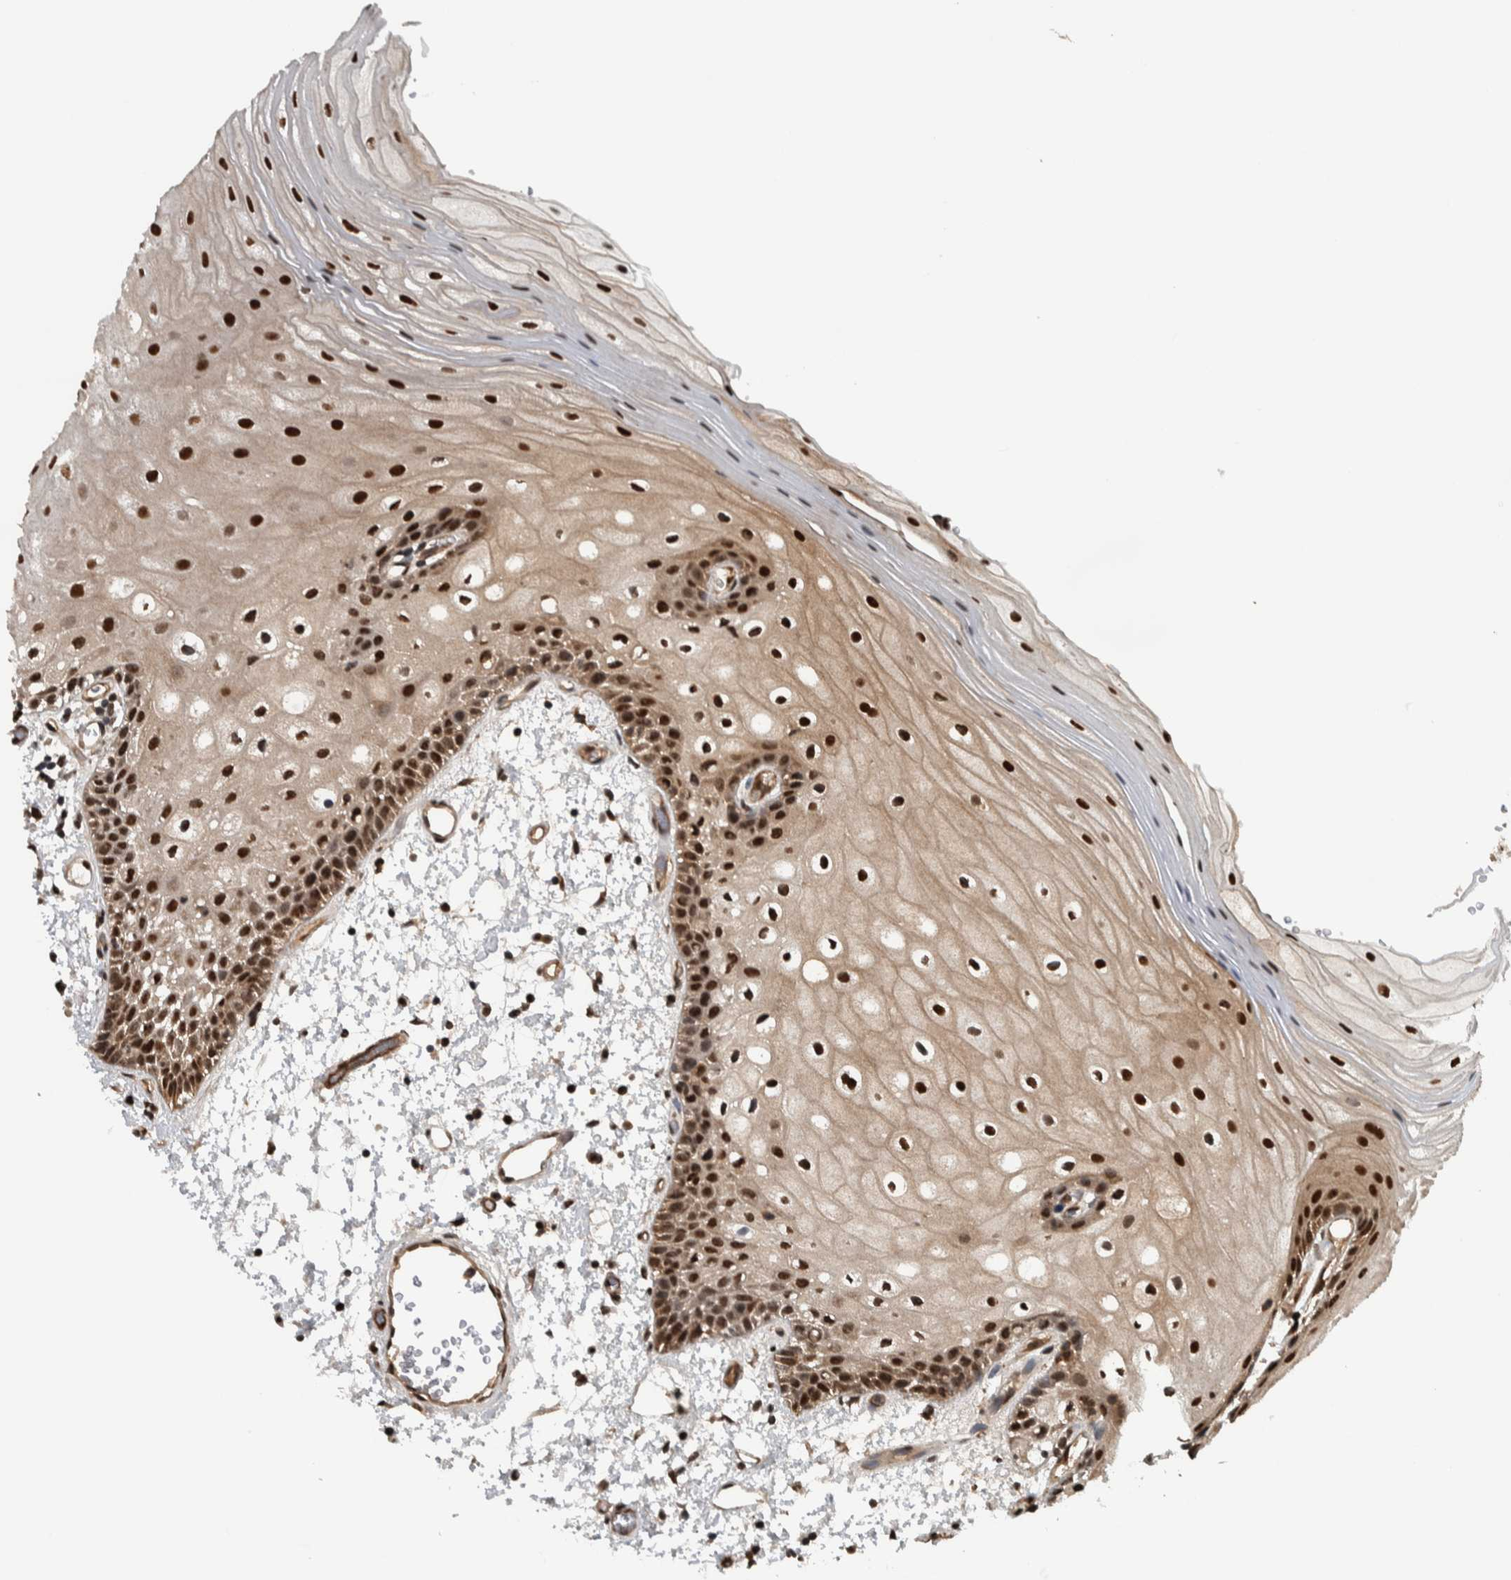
{"staining": {"intensity": "strong", "quantity": ">75%", "location": "nuclear"}, "tissue": "oral mucosa", "cell_type": "Squamous epithelial cells", "image_type": "normal", "snomed": [{"axis": "morphology", "description": "Normal tissue, NOS"}, {"axis": "topography", "description": "Oral tissue"}], "caption": "Human oral mucosa stained with a brown dye displays strong nuclear positive staining in approximately >75% of squamous epithelial cells.", "gene": "FAM135B", "patient": {"sex": "male", "age": 52}}